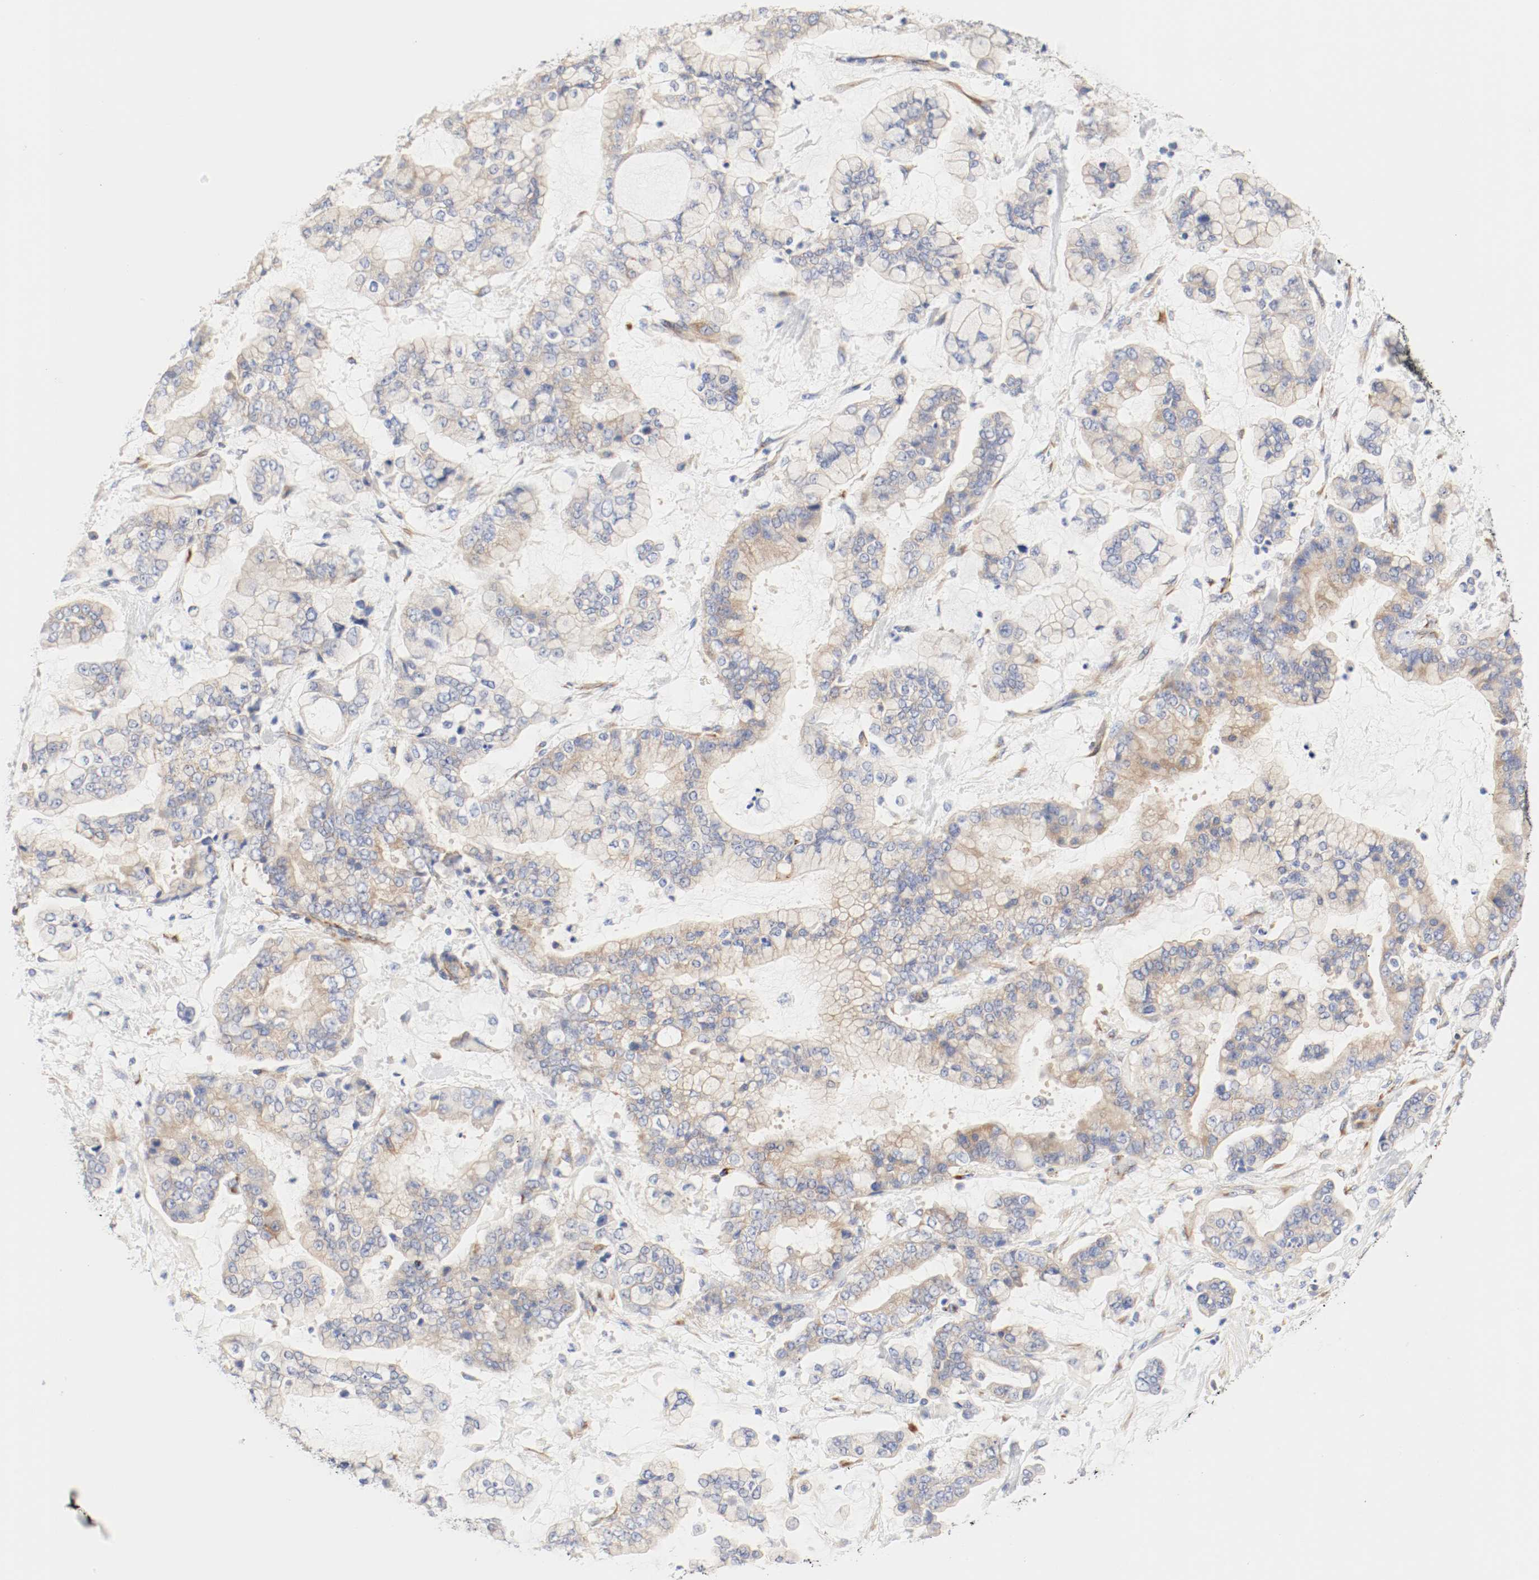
{"staining": {"intensity": "moderate", "quantity": ">75%", "location": "cytoplasmic/membranous"}, "tissue": "stomach cancer", "cell_type": "Tumor cells", "image_type": "cancer", "snomed": [{"axis": "morphology", "description": "Normal tissue, NOS"}, {"axis": "morphology", "description": "Adenocarcinoma, NOS"}, {"axis": "topography", "description": "Stomach, upper"}, {"axis": "topography", "description": "Stomach"}], "caption": "This histopathology image demonstrates IHC staining of stomach cancer (adenocarcinoma), with medium moderate cytoplasmic/membranous expression in about >75% of tumor cells.", "gene": "GIT1", "patient": {"sex": "male", "age": 76}}